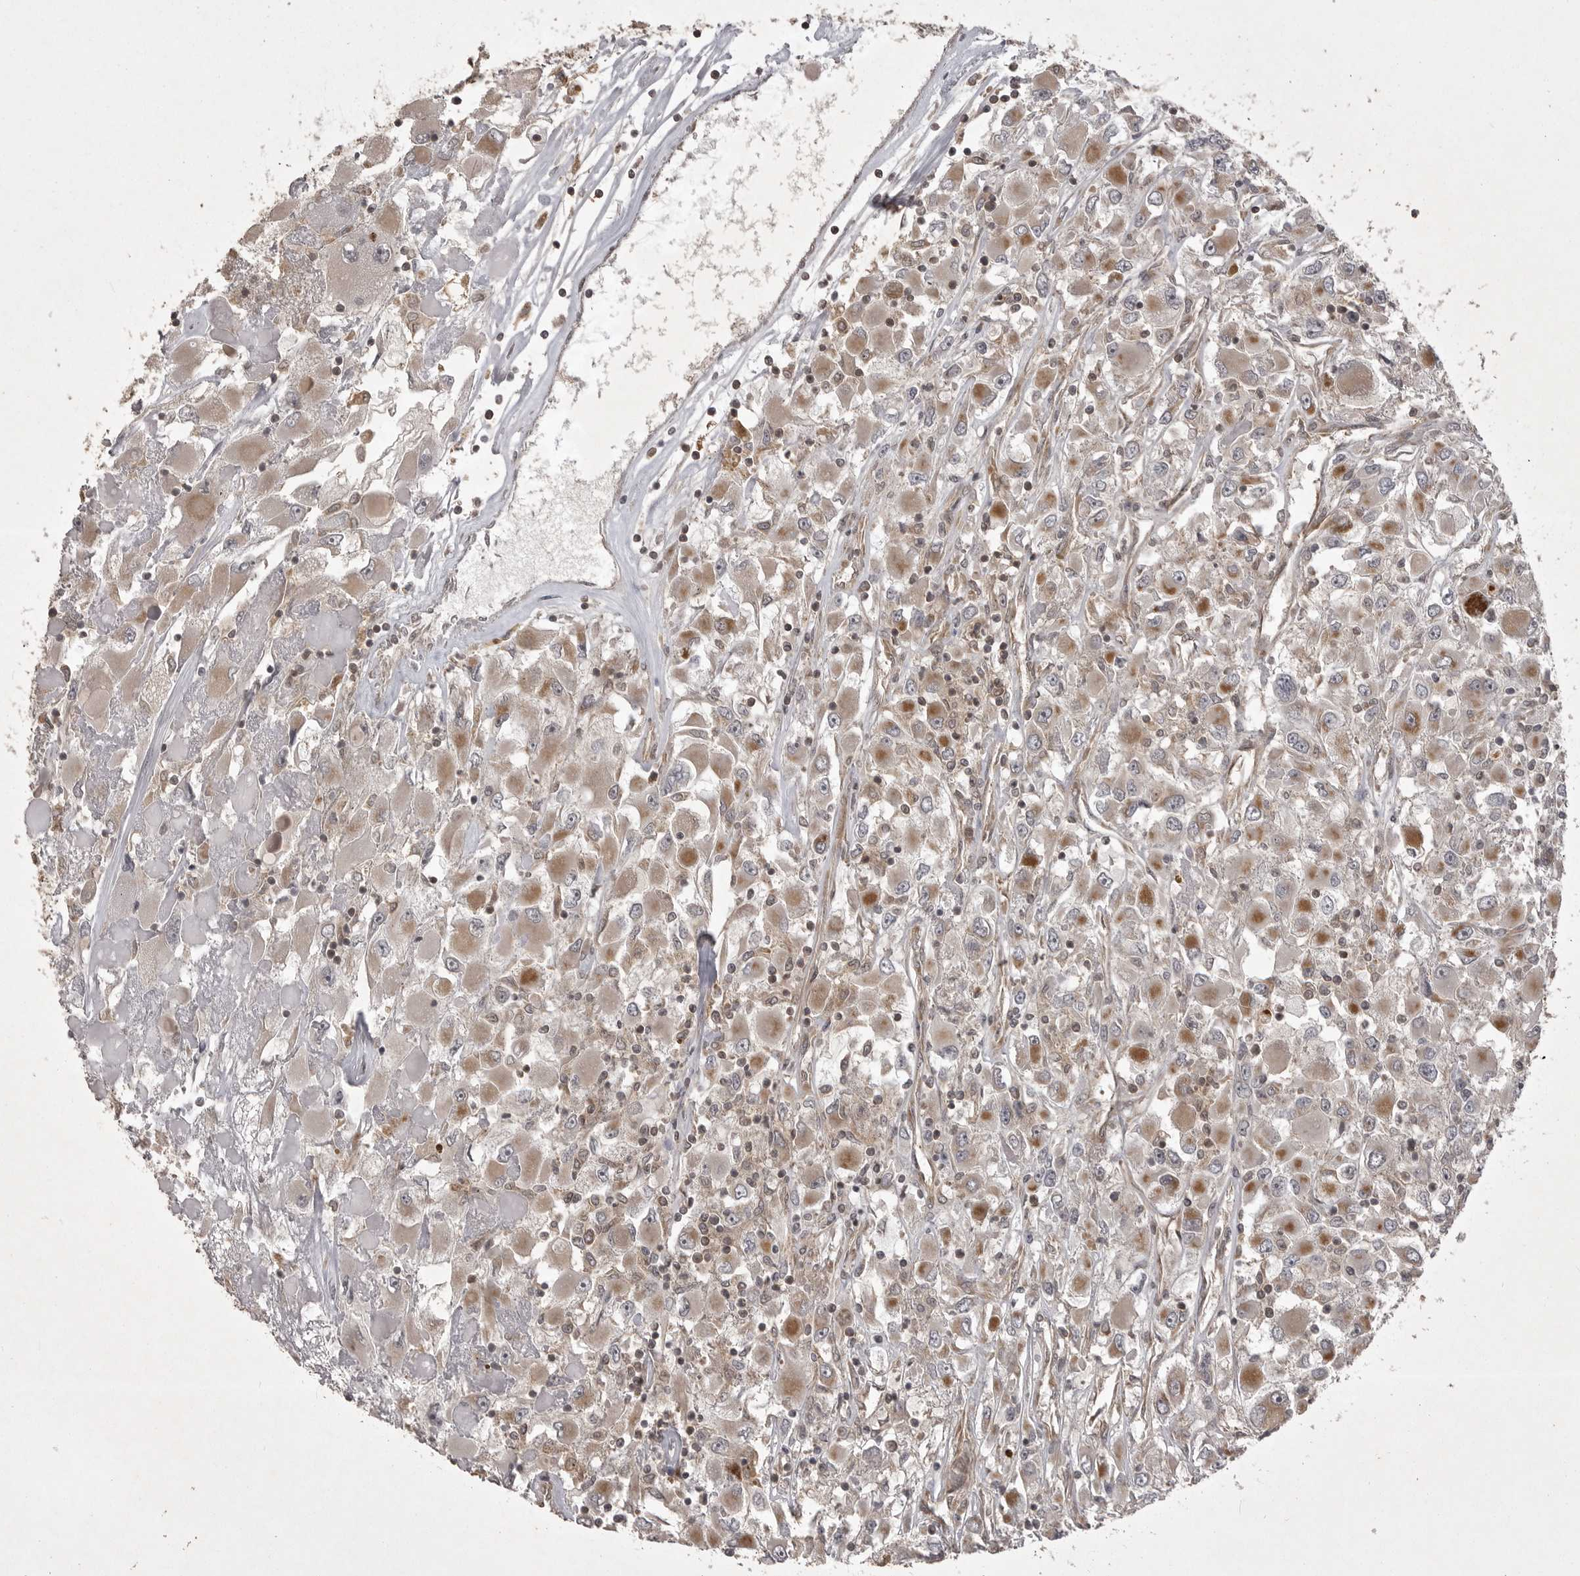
{"staining": {"intensity": "weak", "quantity": ">75%", "location": "cytoplasmic/membranous"}, "tissue": "renal cancer", "cell_type": "Tumor cells", "image_type": "cancer", "snomed": [{"axis": "morphology", "description": "Adenocarcinoma, NOS"}, {"axis": "topography", "description": "Kidney"}], "caption": "This micrograph reveals immunohistochemistry (IHC) staining of human adenocarcinoma (renal), with low weak cytoplasmic/membranous positivity in approximately >75% of tumor cells.", "gene": "STK24", "patient": {"sex": "female", "age": 52}}